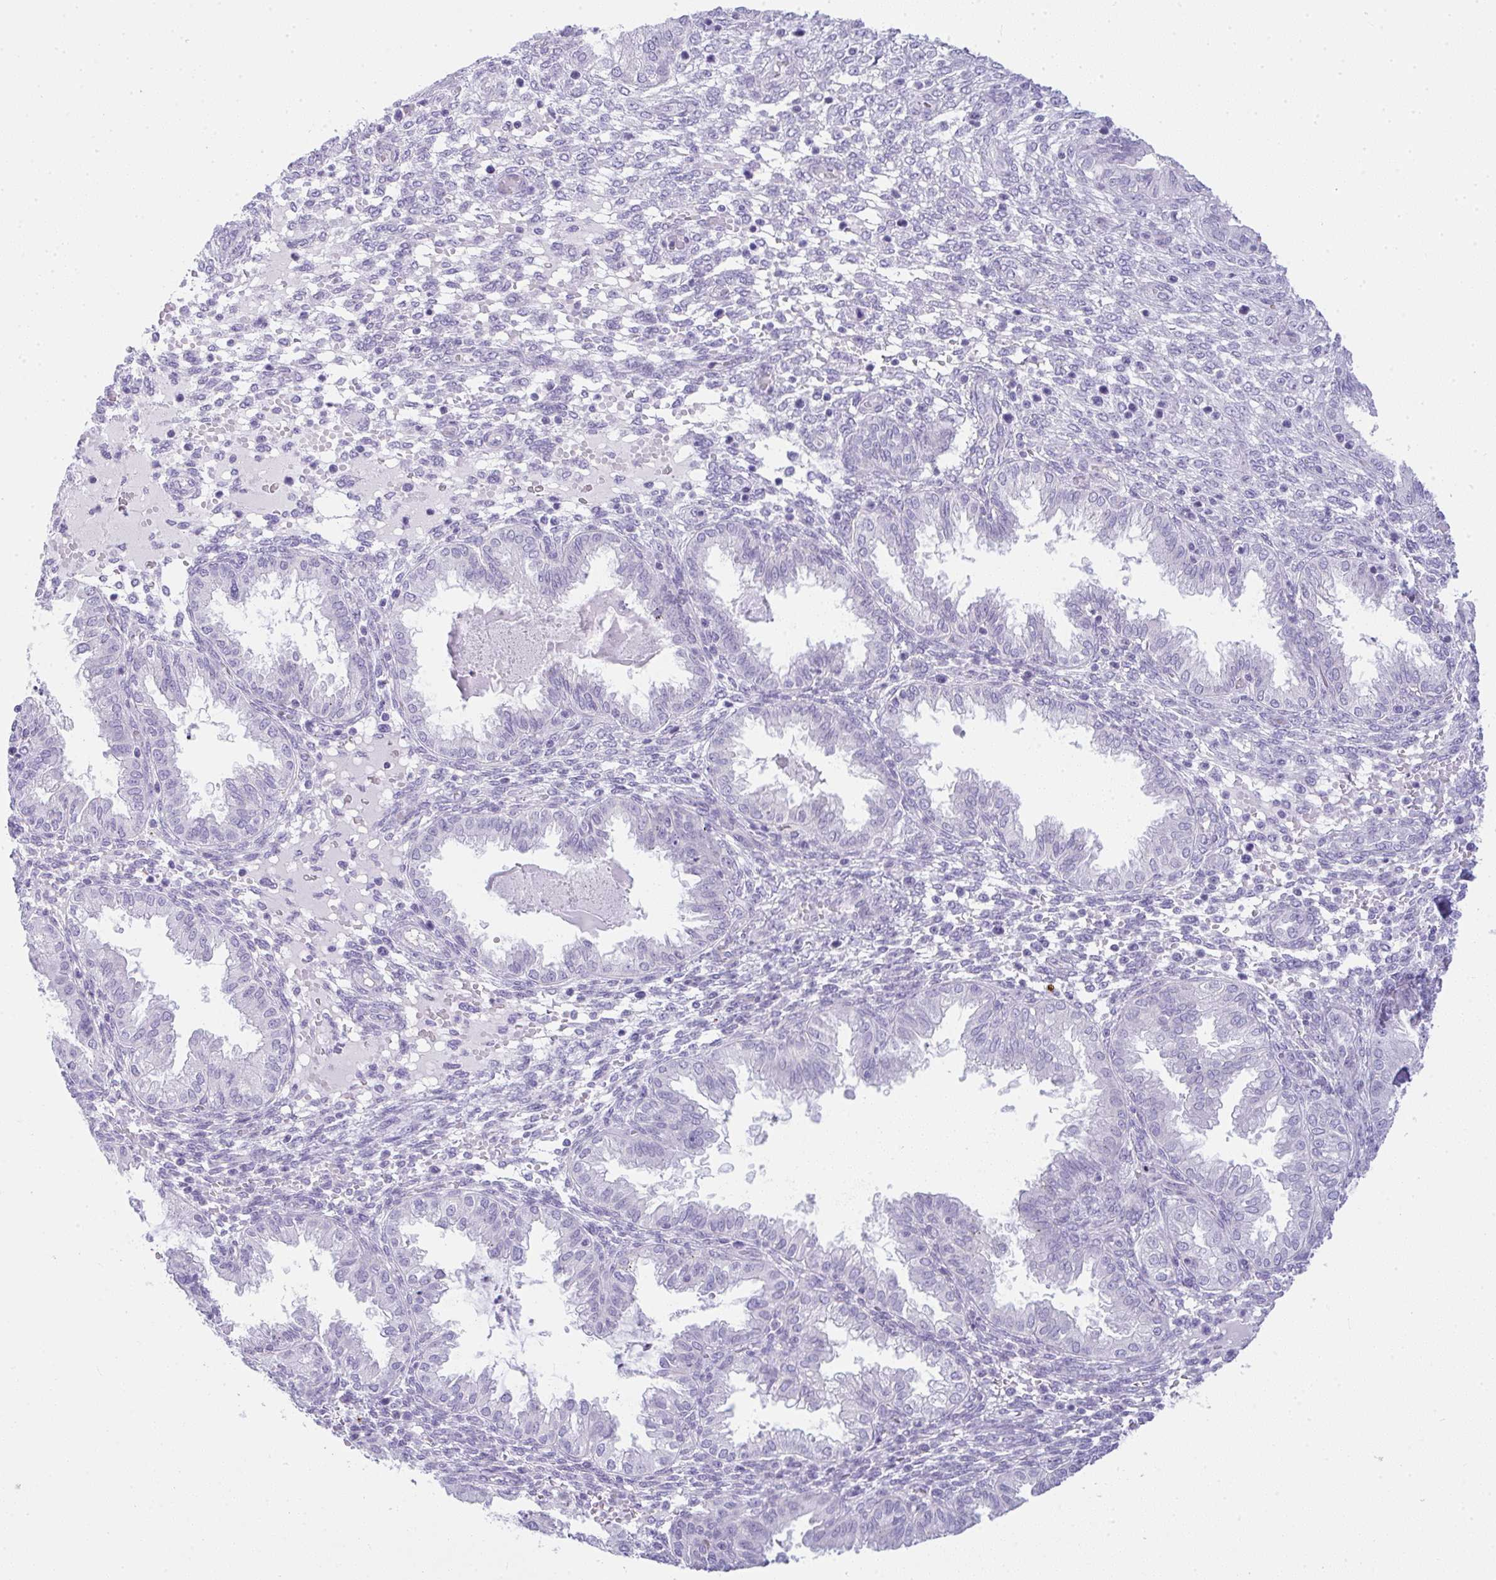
{"staining": {"intensity": "negative", "quantity": "none", "location": "none"}, "tissue": "endometrium", "cell_type": "Cells in endometrial stroma", "image_type": "normal", "snomed": [{"axis": "morphology", "description": "Normal tissue, NOS"}, {"axis": "topography", "description": "Endometrium"}], "caption": "Protein analysis of benign endometrium reveals no significant positivity in cells in endometrial stroma.", "gene": "RASL10A", "patient": {"sex": "female", "age": 33}}